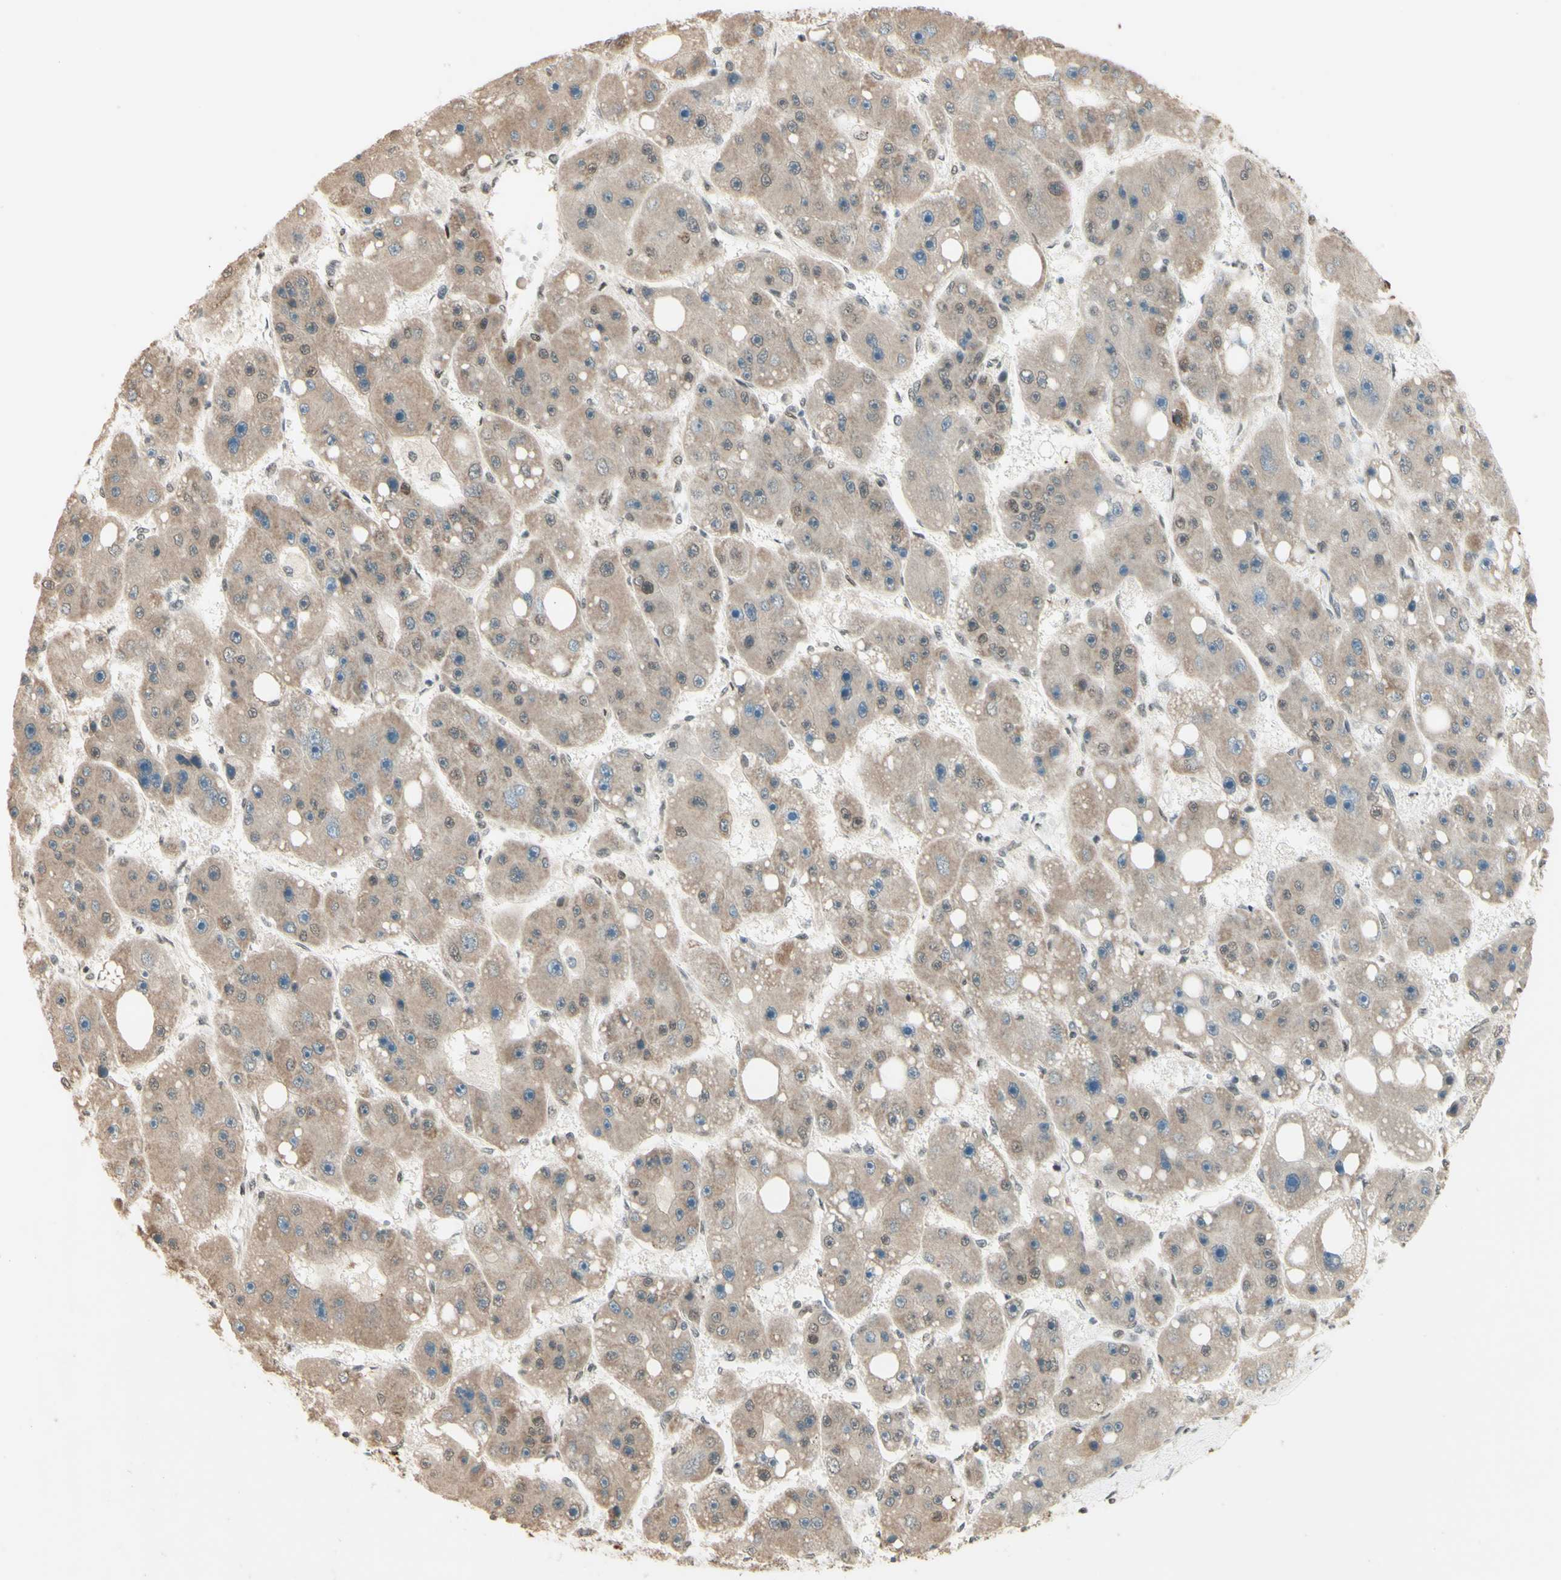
{"staining": {"intensity": "weak", "quantity": ">75%", "location": "cytoplasmic/membranous"}, "tissue": "liver cancer", "cell_type": "Tumor cells", "image_type": "cancer", "snomed": [{"axis": "morphology", "description": "Carcinoma, Hepatocellular, NOS"}, {"axis": "topography", "description": "Liver"}], "caption": "Liver cancer stained with a brown dye shows weak cytoplasmic/membranous positive expression in approximately >75% of tumor cells.", "gene": "NR3C1", "patient": {"sex": "female", "age": 61}}